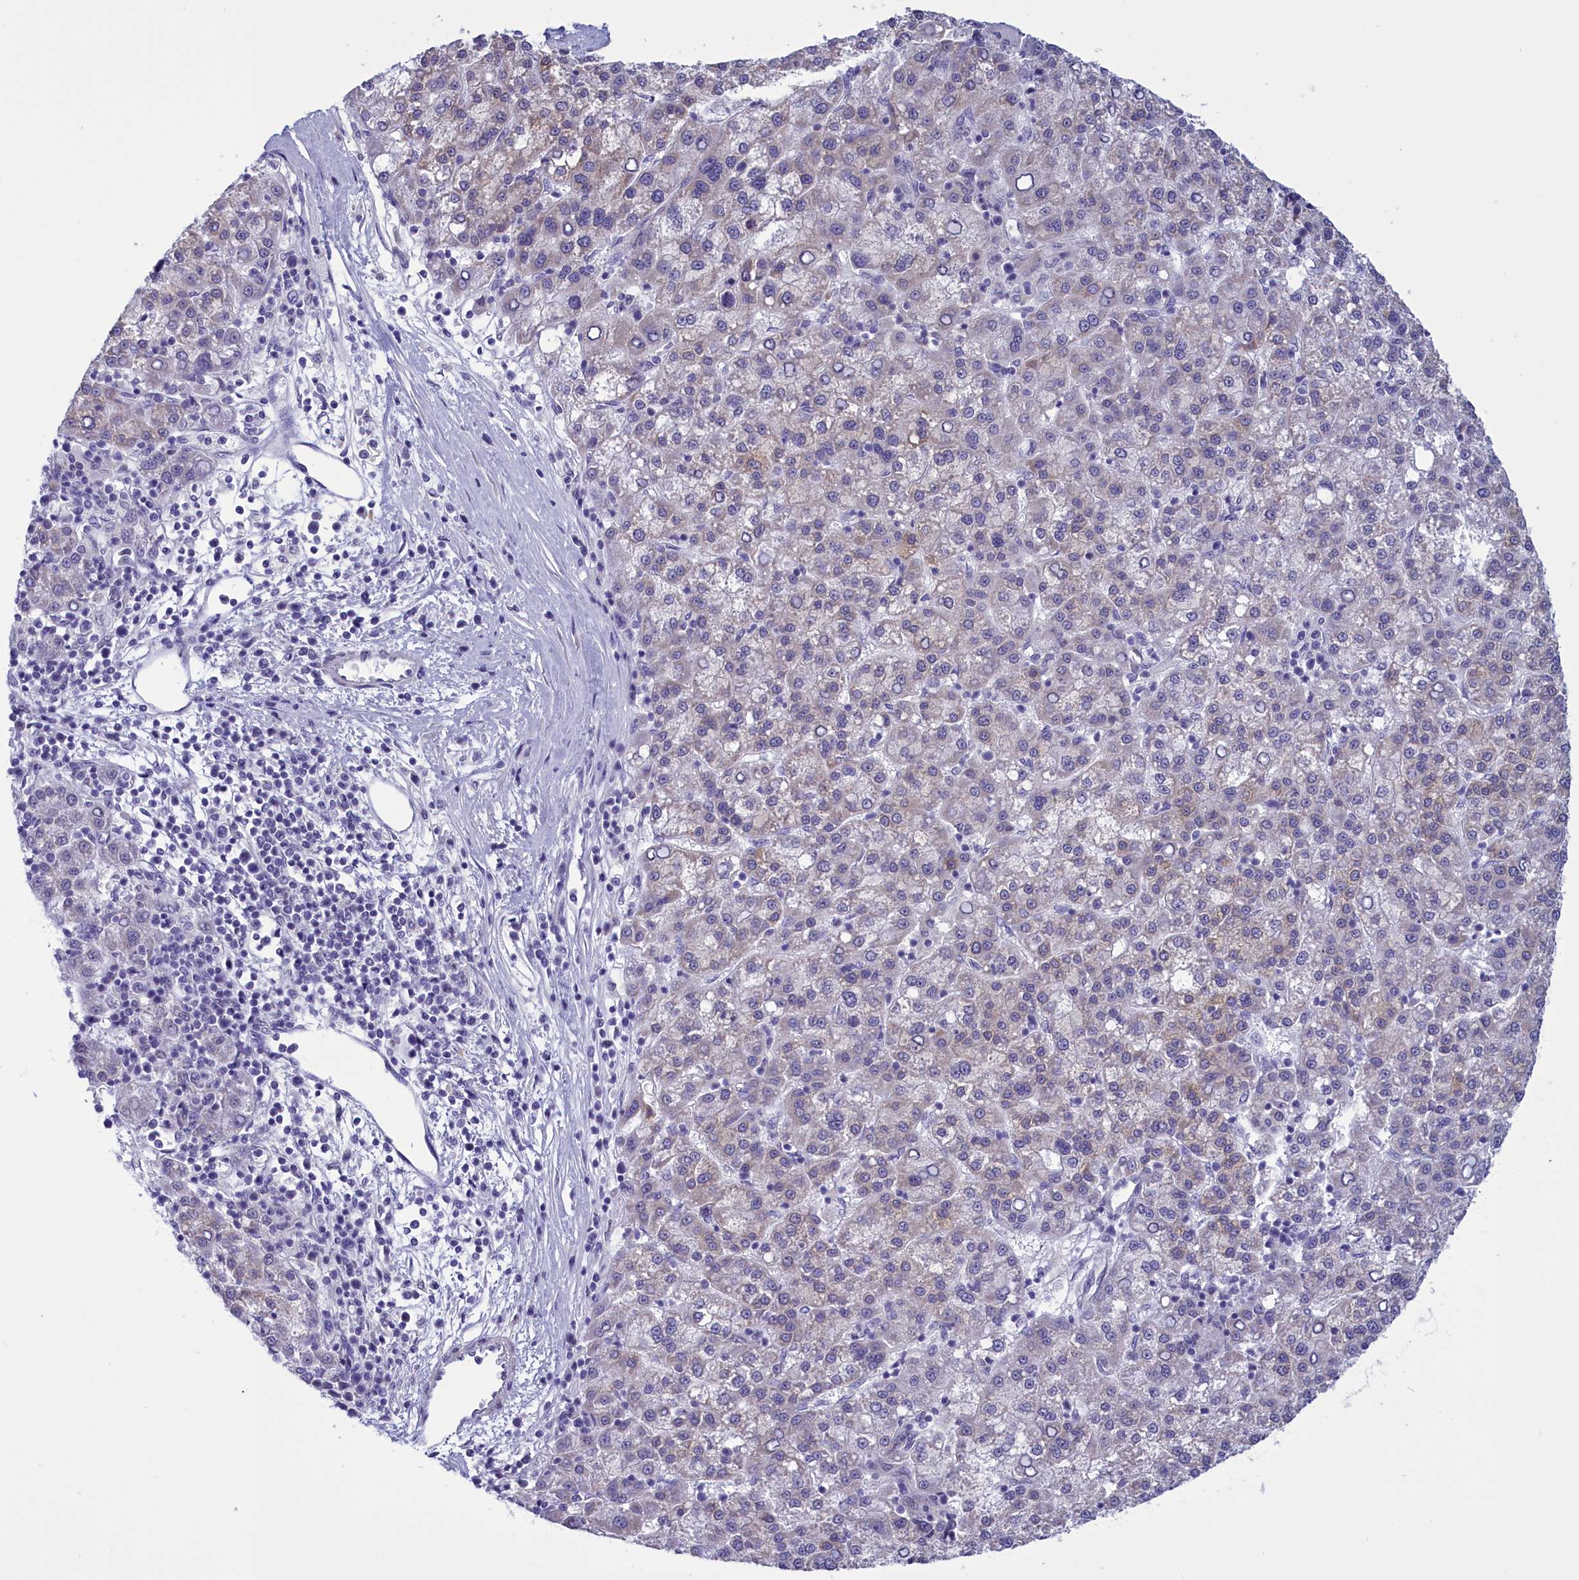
{"staining": {"intensity": "weak", "quantity": "<25%", "location": "cytoplasmic/membranous"}, "tissue": "liver cancer", "cell_type": "Tumor cells", "image_type": "cancer", "snomed": [{"axis": "morphology", "description": "Carcinoma, Hepatocellular, NOS"}, {"axis": "topography", "description": "Liver"}], "caption": "Immunohistochemistry image of hepatocellular carcinoma (liver) stained for a protein (brown), which reveals no staining in tumor cells. The staining is performed using DAB brown chromogen with nuclei counter-stained in using hematoxylin.", "gene": "ELOA2", "patient": {"sex": "female", "age": 58}}